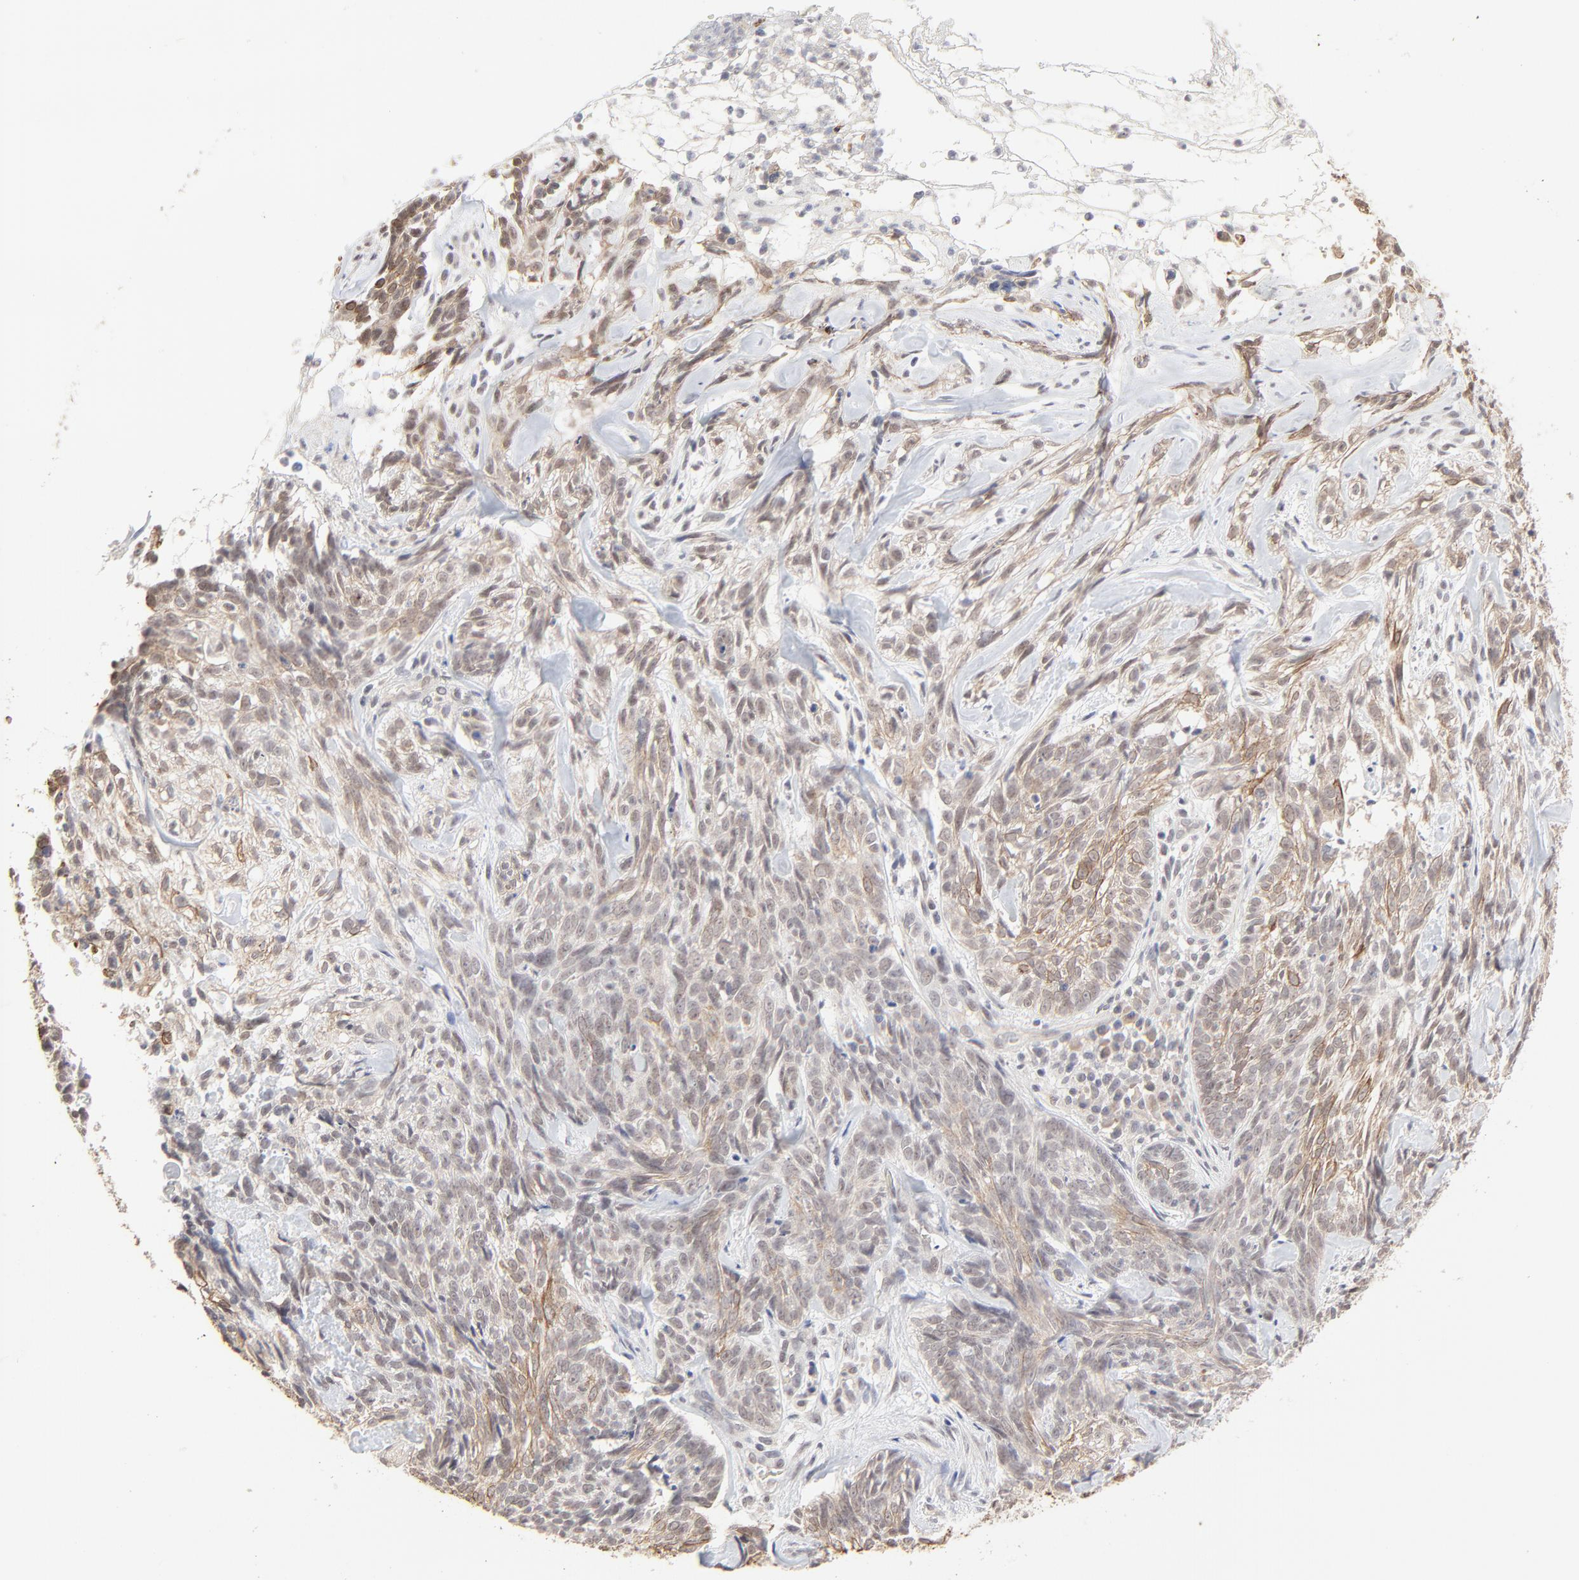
{"staining": {"intensity": "moderate", "quantity": "<25%", "location": "cytoplasmic/membranous"}, "tissue": "skin cancer", "cell_type": "Tumor cells", "image_type": "cancer", "snomed": [{"axis": "morphology", "description": "Basal cell carcinoma"}, {"axis": "topography", "description": "Skin"}], "caption": "A brown stain shows moderate cytoplasmic/membranous staining of a protein in skin cancer (basal cell carcinoma) tumor cells.", "gene": "FAM199X", "patient": {"sex": "male", "age": 72}}